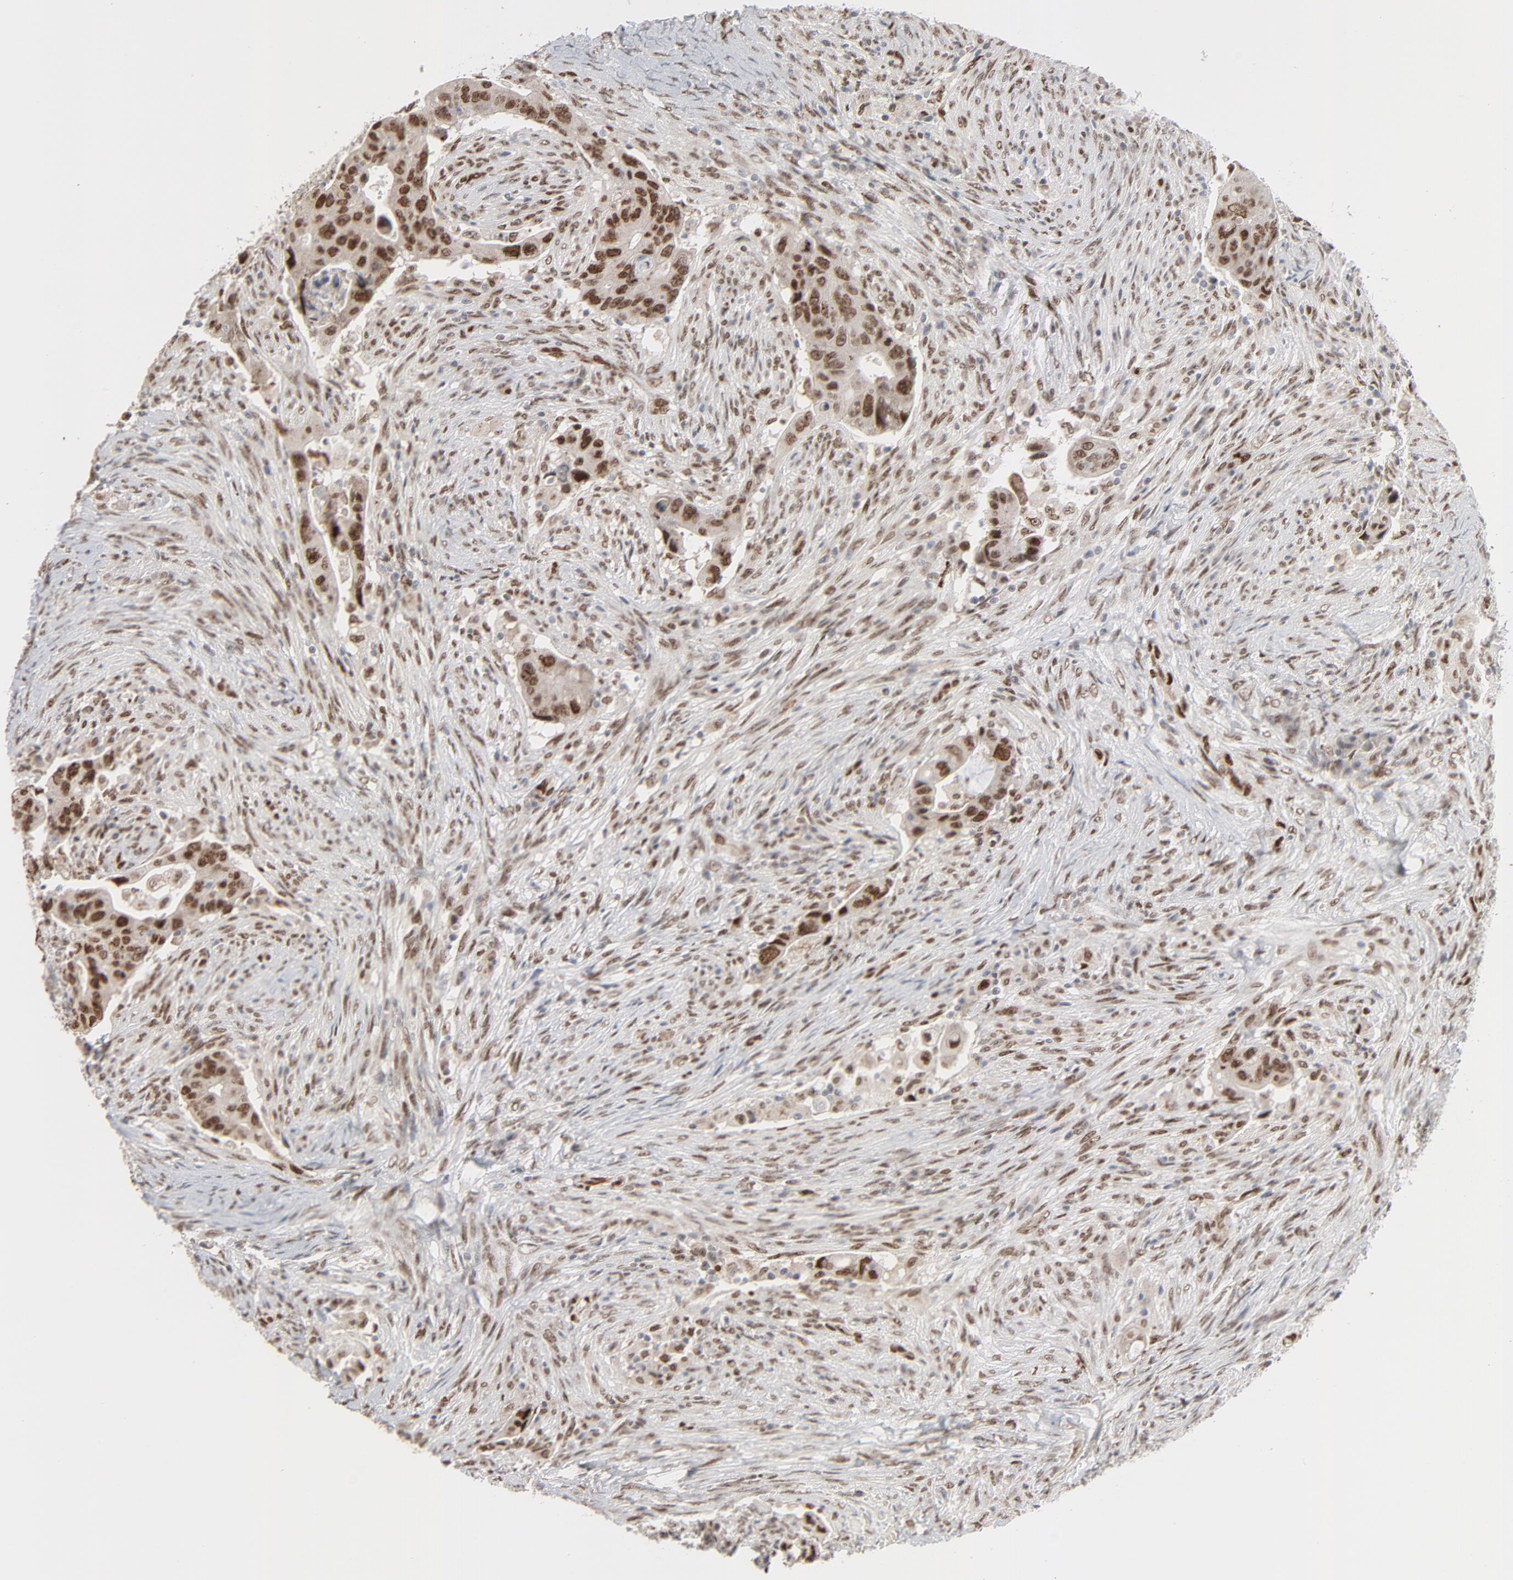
{"staining": {"intensity": "strong", "quantity": ">75%", "location": "nuclear"}, "tissue": "colorectal cancer", "cell_type": "Tumor cells", "image_type": "cancer", "snomed": [{"axis": "morphology", "description": "Adenocarcinoma, NOS"}, {"axis": "topography", "description": "Rectum"}], "caption": "This micrograph displays immunohistochemistry (IHC) staining of human colorectal cancer, with high strong nuclear positivity in approximately >75% of tumor cells.", "gene": "CUX1", "patient": {"sex": "female", "age": 71}}